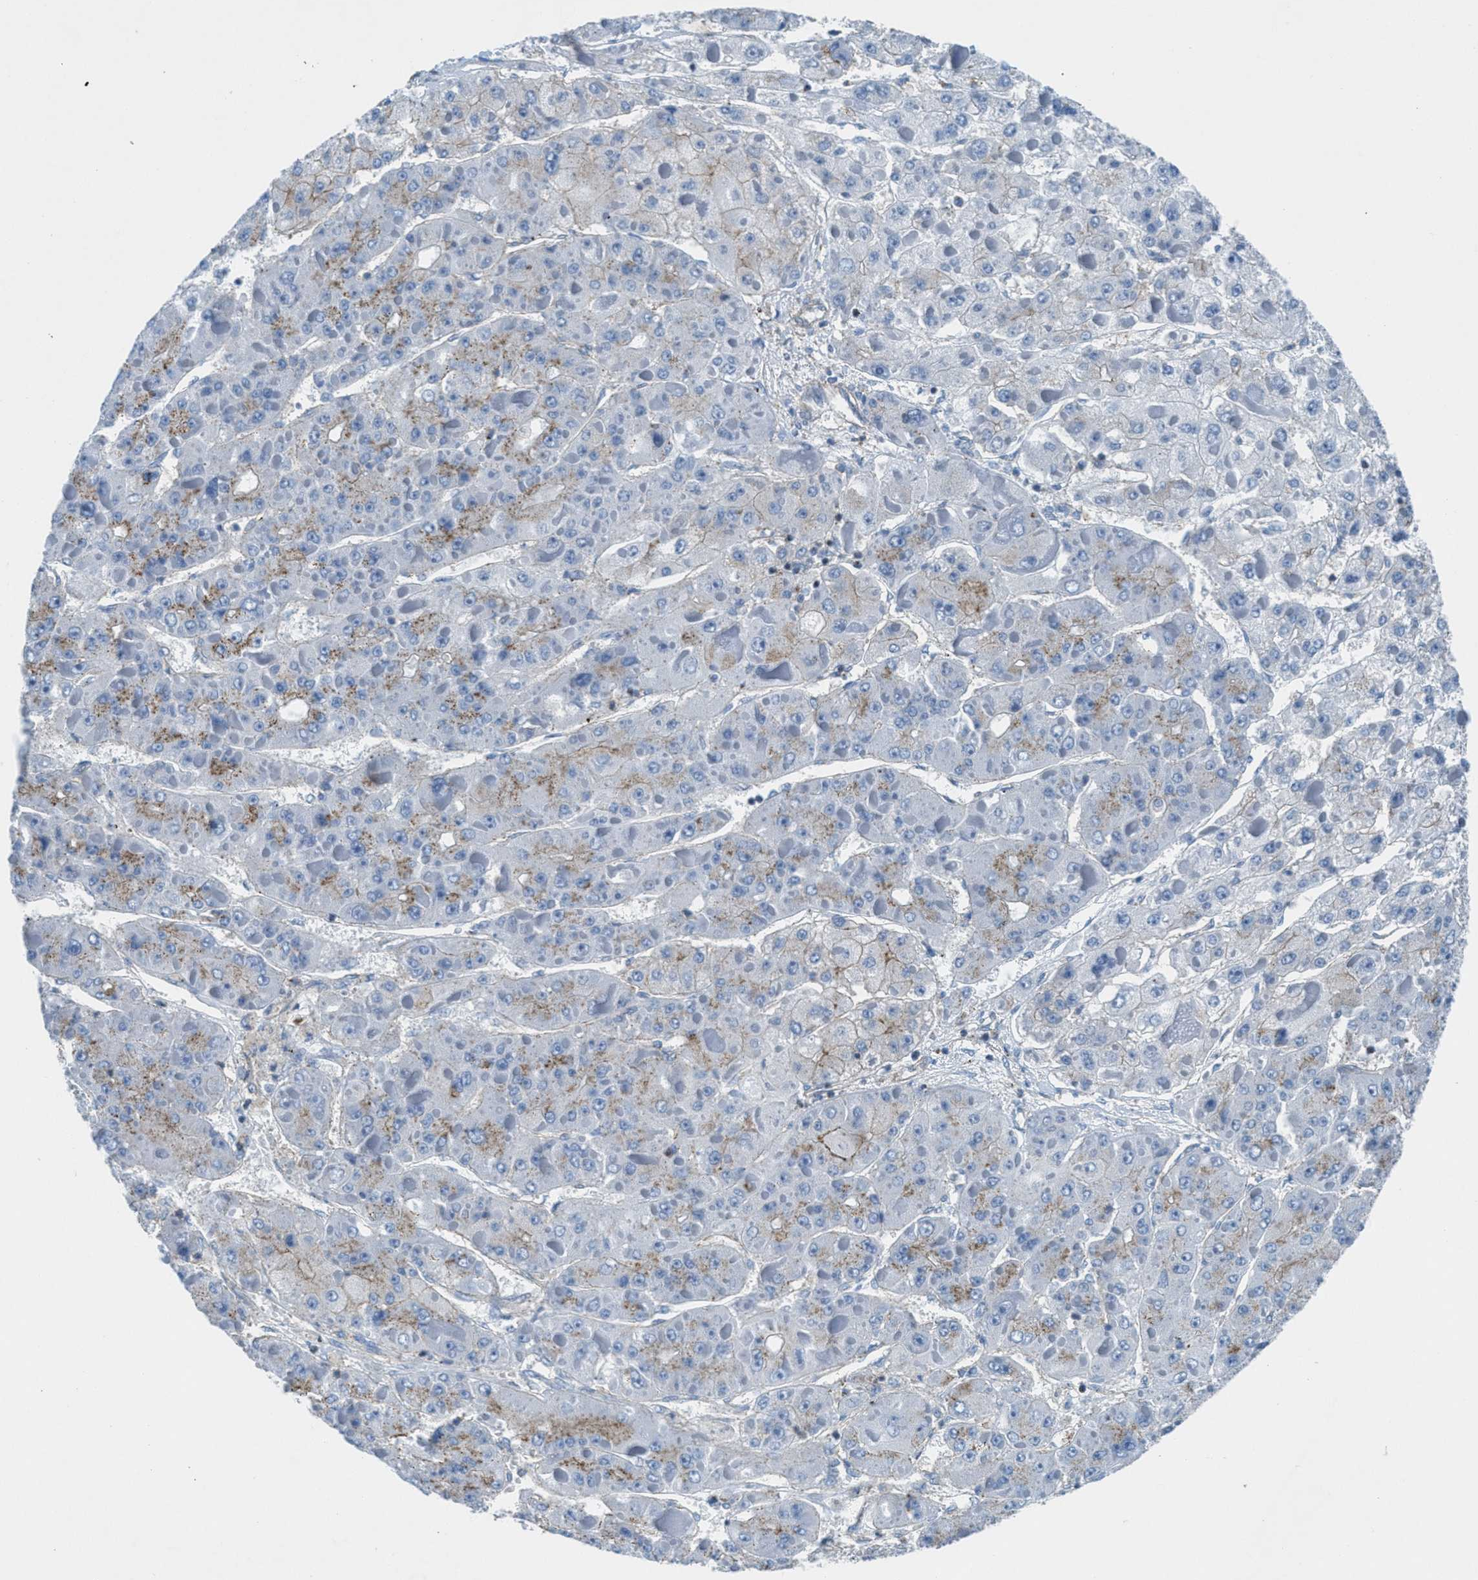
{"staining": {"intensity": "weak", "quantity": "<25%", "location": "cytoplasmic/membranous"}, "tissue": "liver cancer", "cell_type": "Tumor cells", "image_type": "cancer", "snomed": [{"axis": "morphology", "description": "Carcinoma, Hepatocellular, NOS"}, {"axis": "topography", "description": "Liver"}], "caption": "High magnification brightfield microscopy of liver cancer stained with DAB (brown) and counterstained with hematoxylin (blue): tumor cells show no significant expression.", "gene": "MFSD13A", "patient": {"sex": "female", "age": 73}}